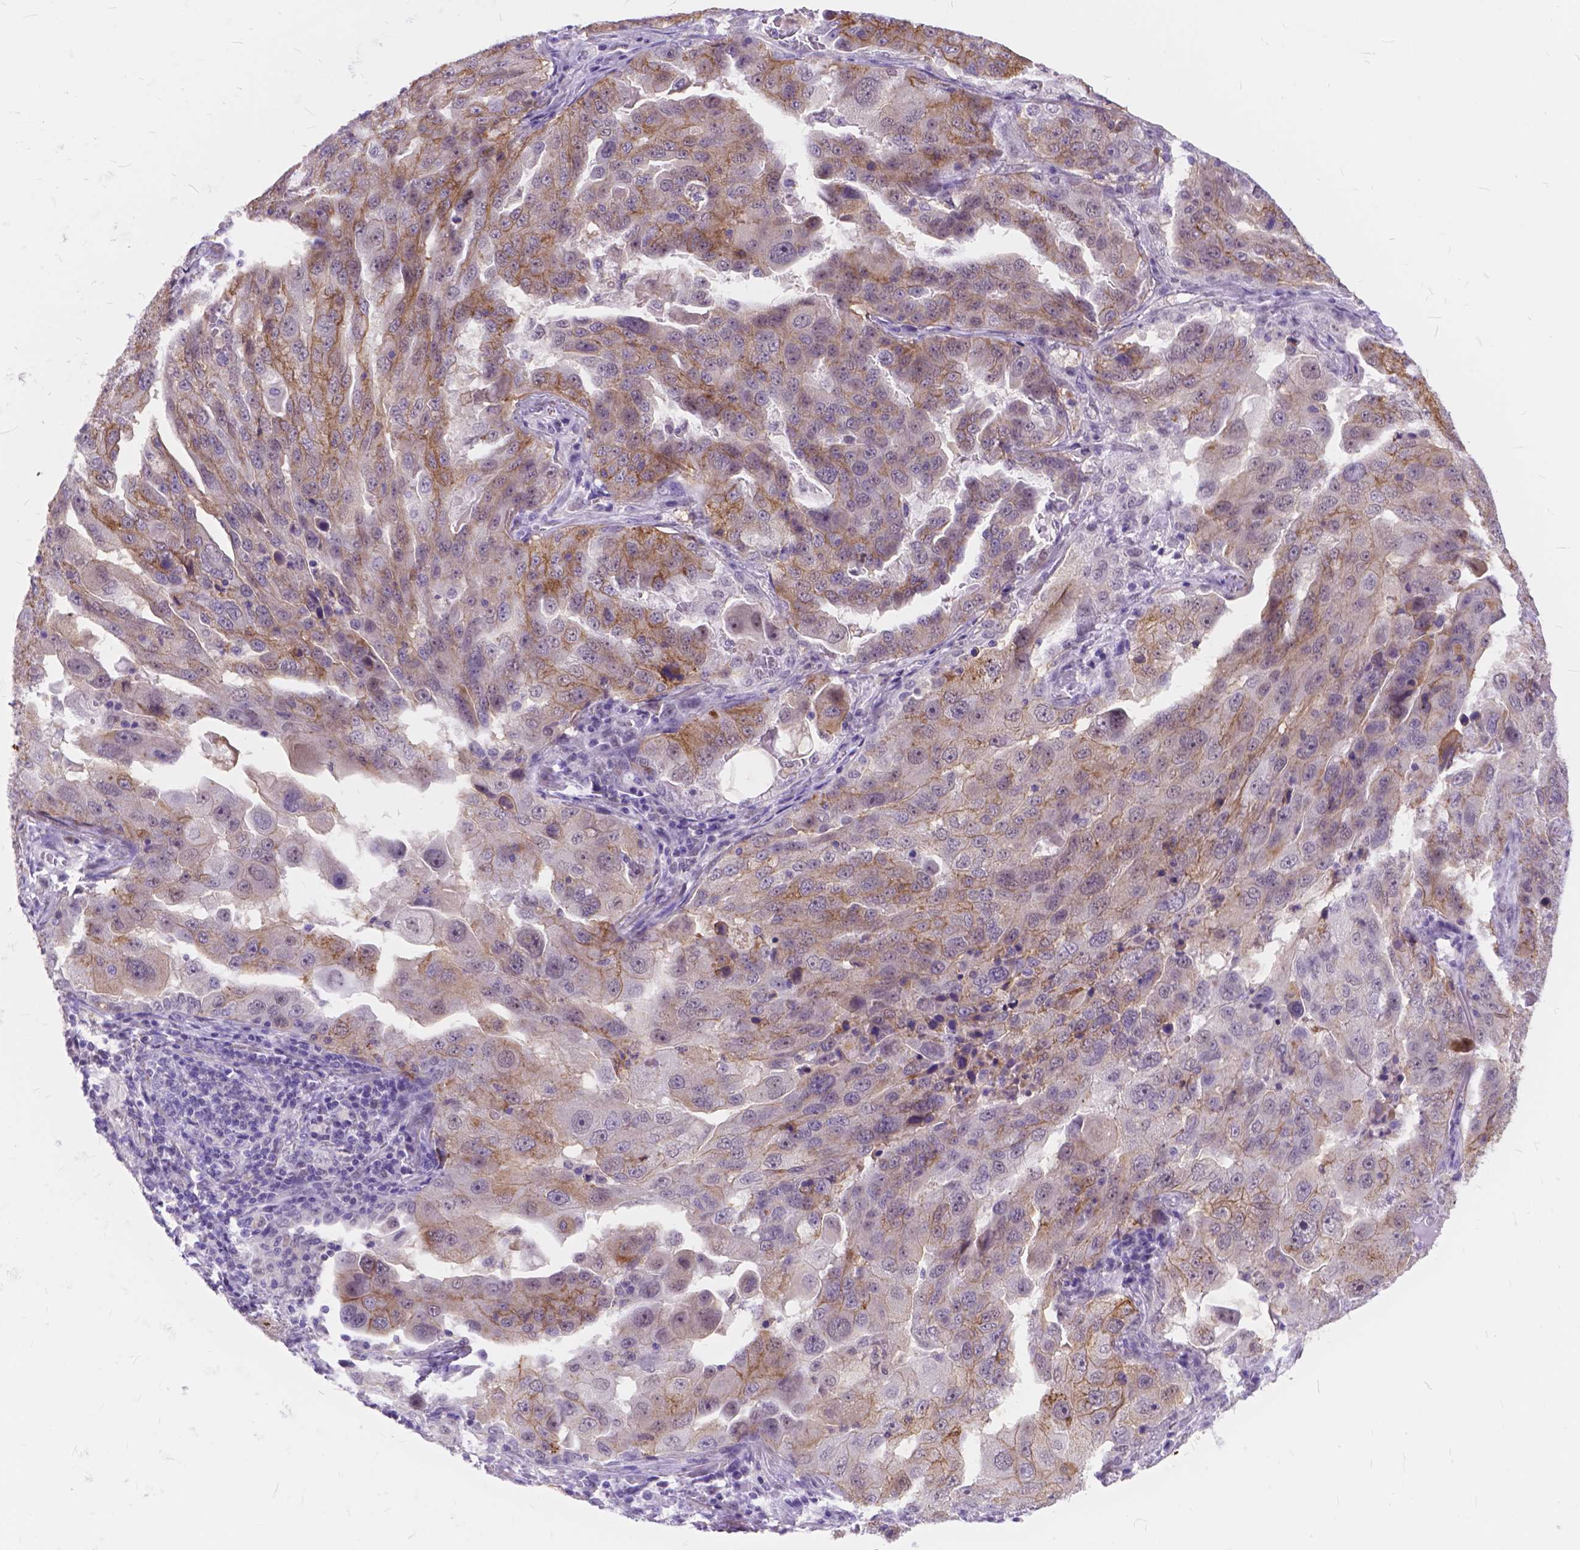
{"staining": {"intensity": "moderate", "quantity": ">75%", "location": "cytoplasmic/membranous"}, "tissue": "lung cancer", "cell_type": "Tumor cells", "image_type": "cancer", "snomed": [{"axis": "morphology", "description": "Adenocarcinoma, NOS"}, {"axis": "topography", "description": "Lung"}], "caption": "A micrograph showing moderate cytoplasmic/membranous staining in about >75% of tumor cells in lung cancer, as visualized by brown immunohistochemical staining.", "gene": "MAN2C1", "patient": {"sex": "female", "age": 61}}